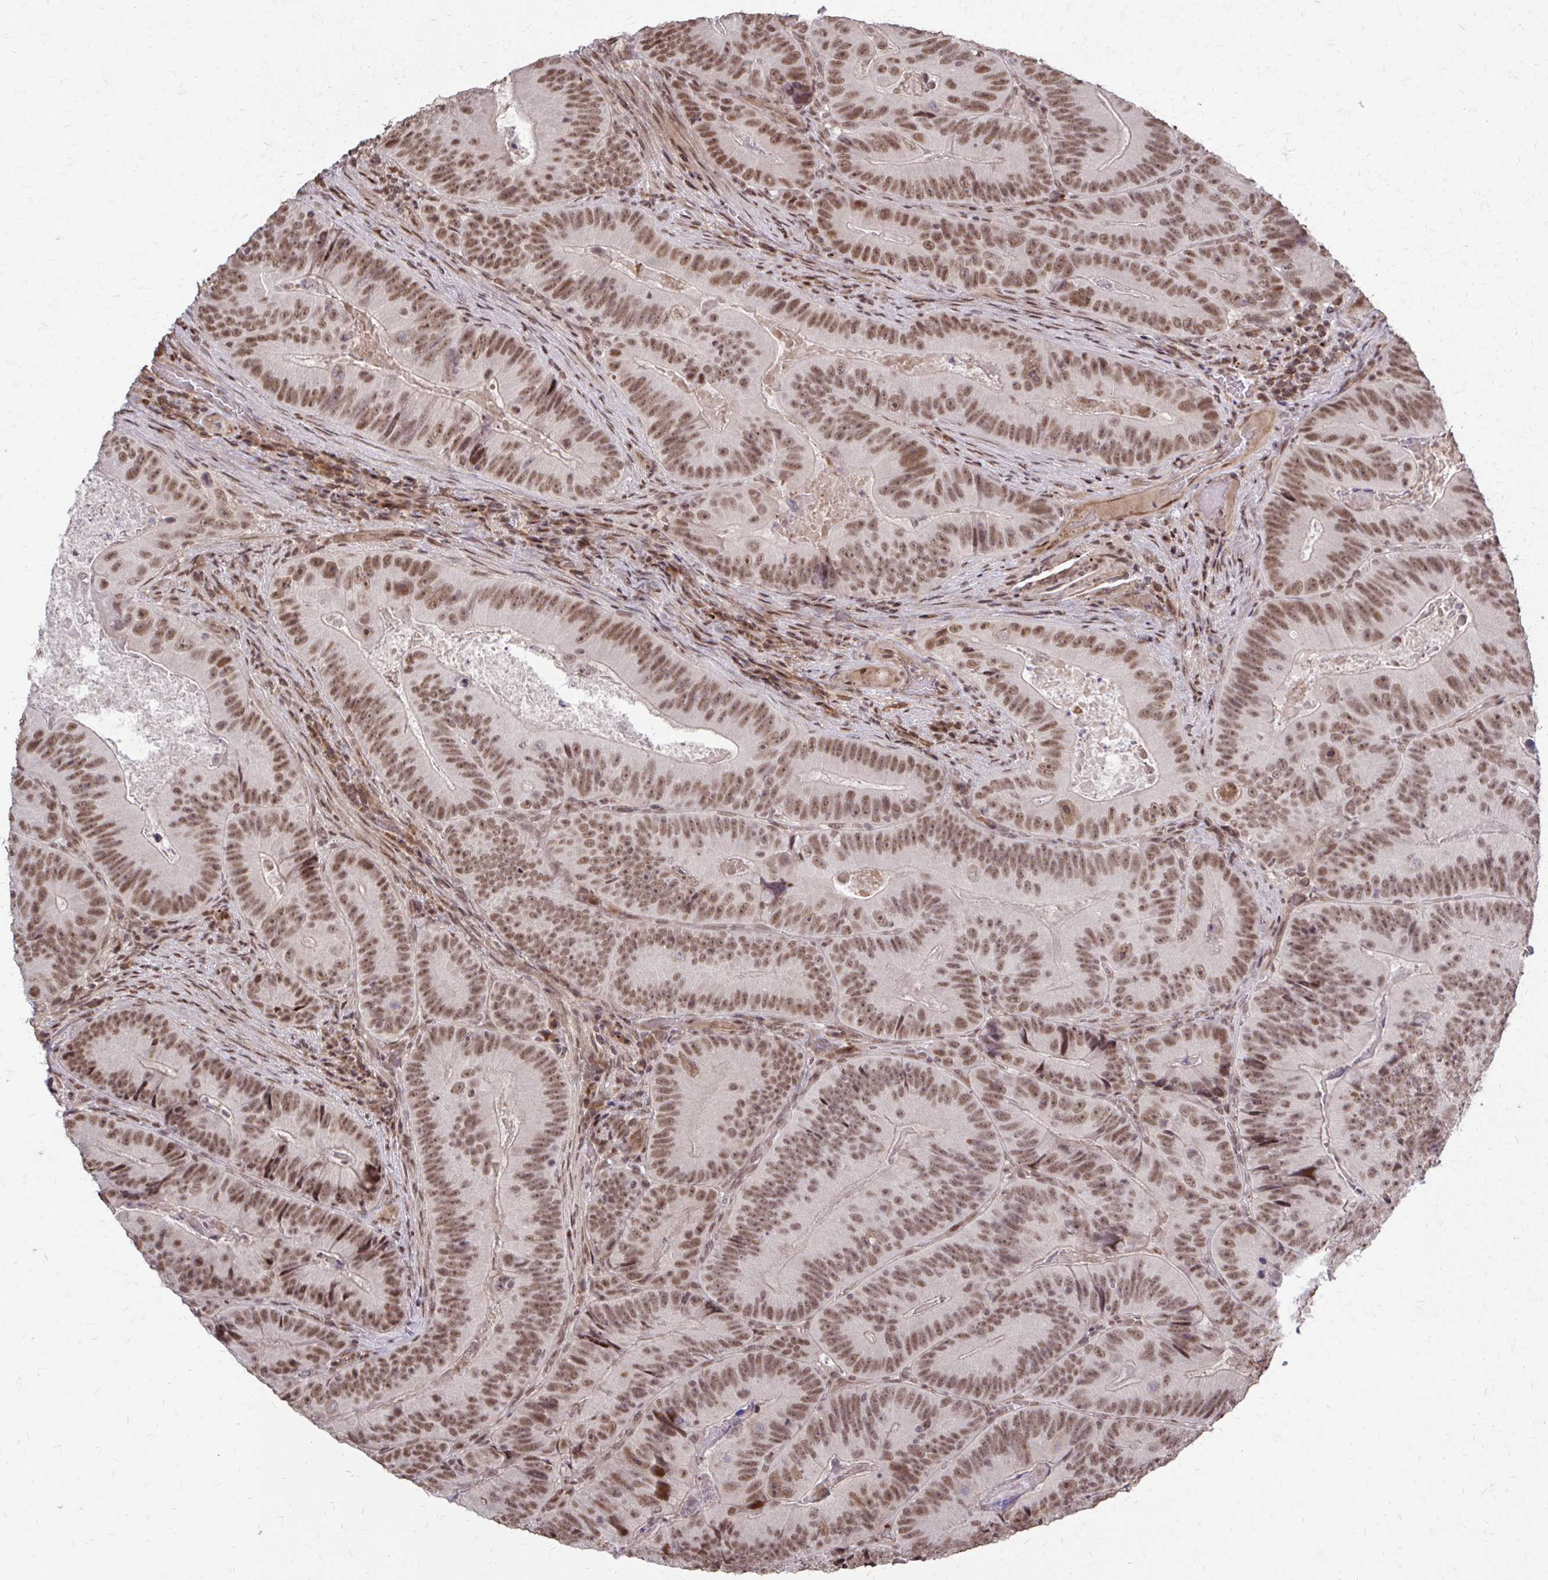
{"staining": {"intensity": "moderate", "quantity": ">75%", "location": "nuclear"}, "tissue": "colorectal cancer", "cell_type": "Tumor cells", "image_type": "cancer", "snomed": [{"axis": "morphology", "description": "Adenocarcinoma, NOS"}, {"axis": "topography", "description": "Colon"}], "caption": "Protein expression analysis of colorectal cancer (adenocarcinoma) displays moderate nuclear expression in approximately >75% of tumor cells.", "gene": "SS18", "patient": {"sex": "female", "age": 86}}